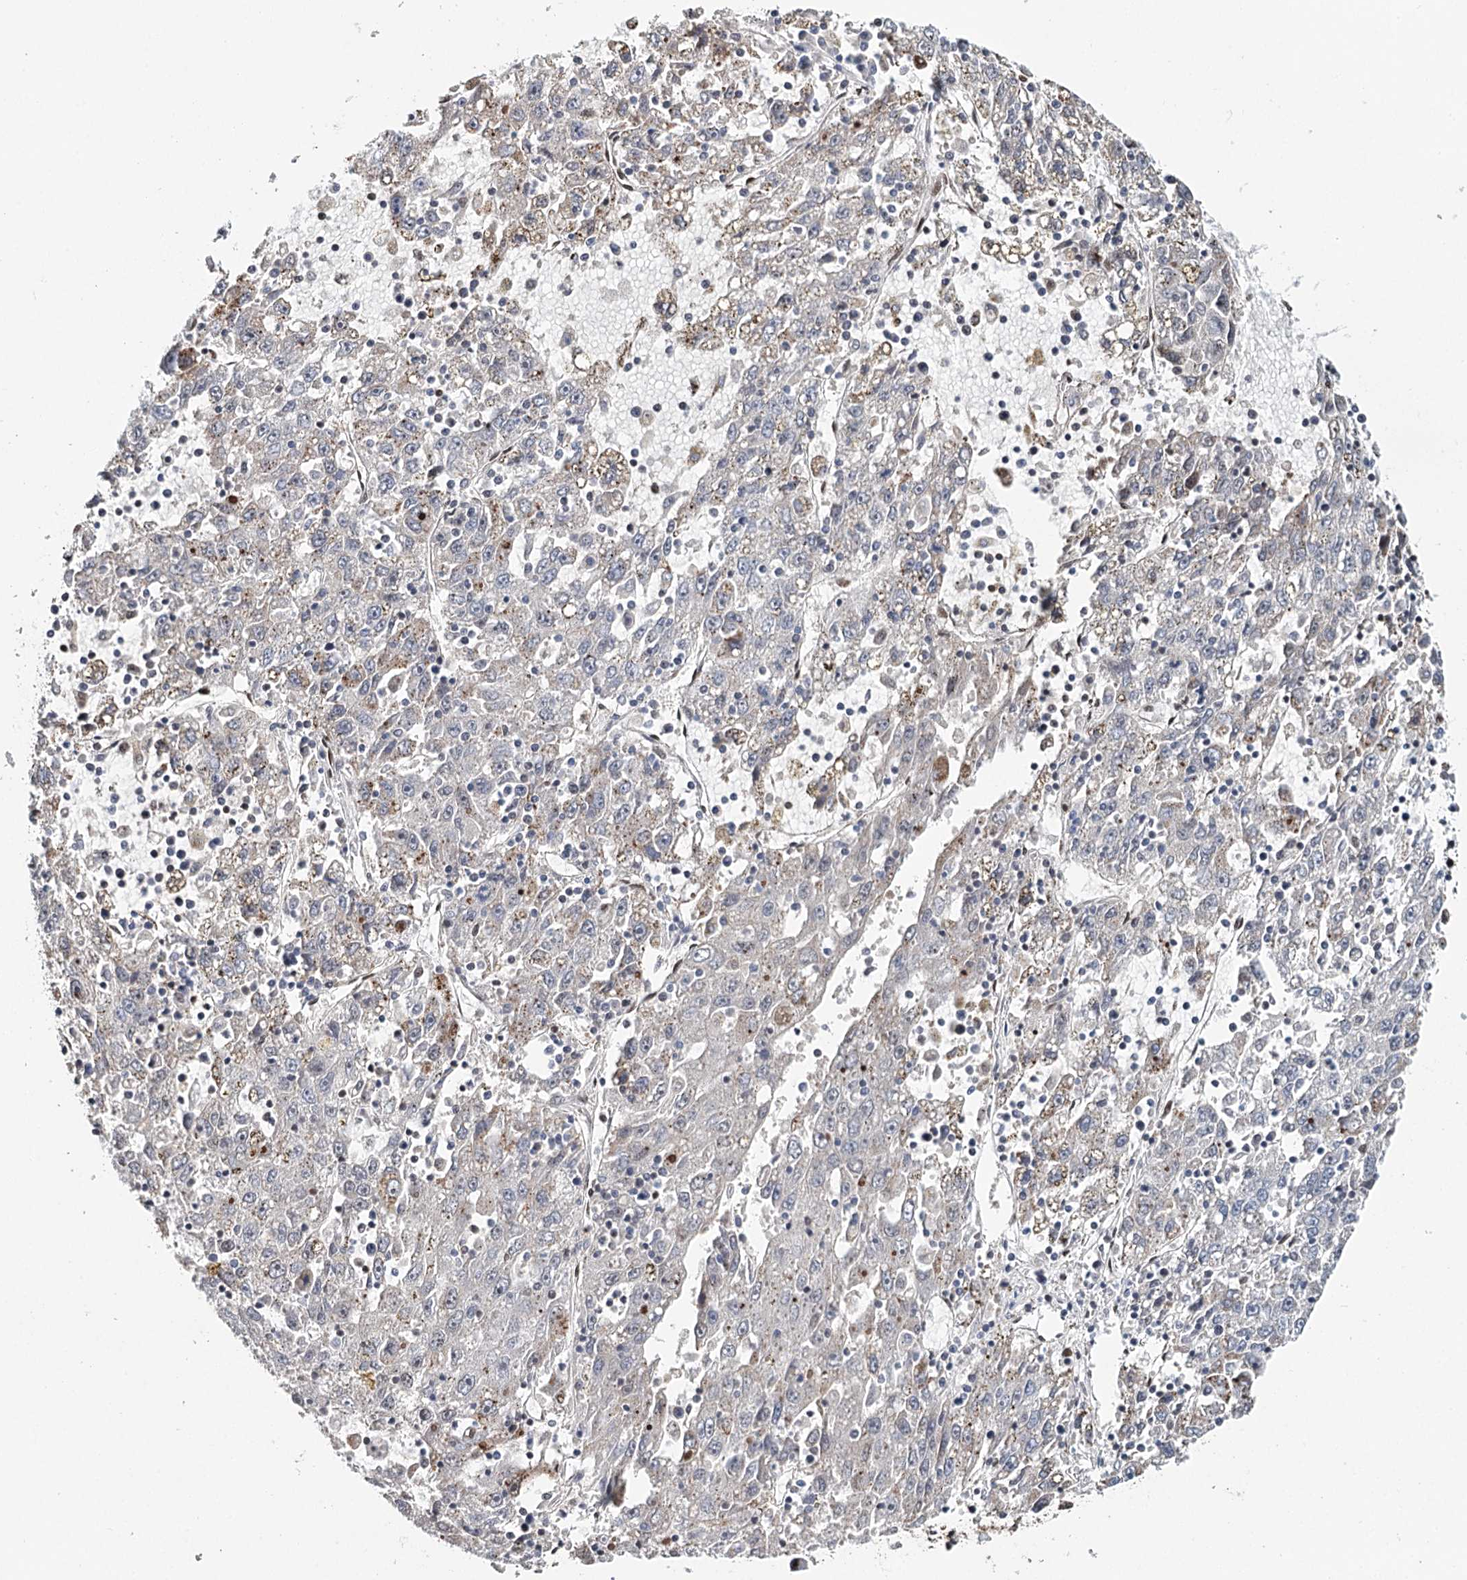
{"staining": {"intensity": "negative", "quantity": "none", "location": "none"}, "tissue": "liver cancer", "cell_type": "Tumor cells", "image_type": "cancer", "snomed": [{"axis": "morphology", "description": "Carcinoma, Hepatocellular, NOS"}, {"axis": "topography", "description": "Liver"}], "caption": "Image shows no significant protein expression in tumor cells of hepatocellular carcinoma (liver).", "gene": "RPS27A", "patient": {"sex": "male", "age": 49}}